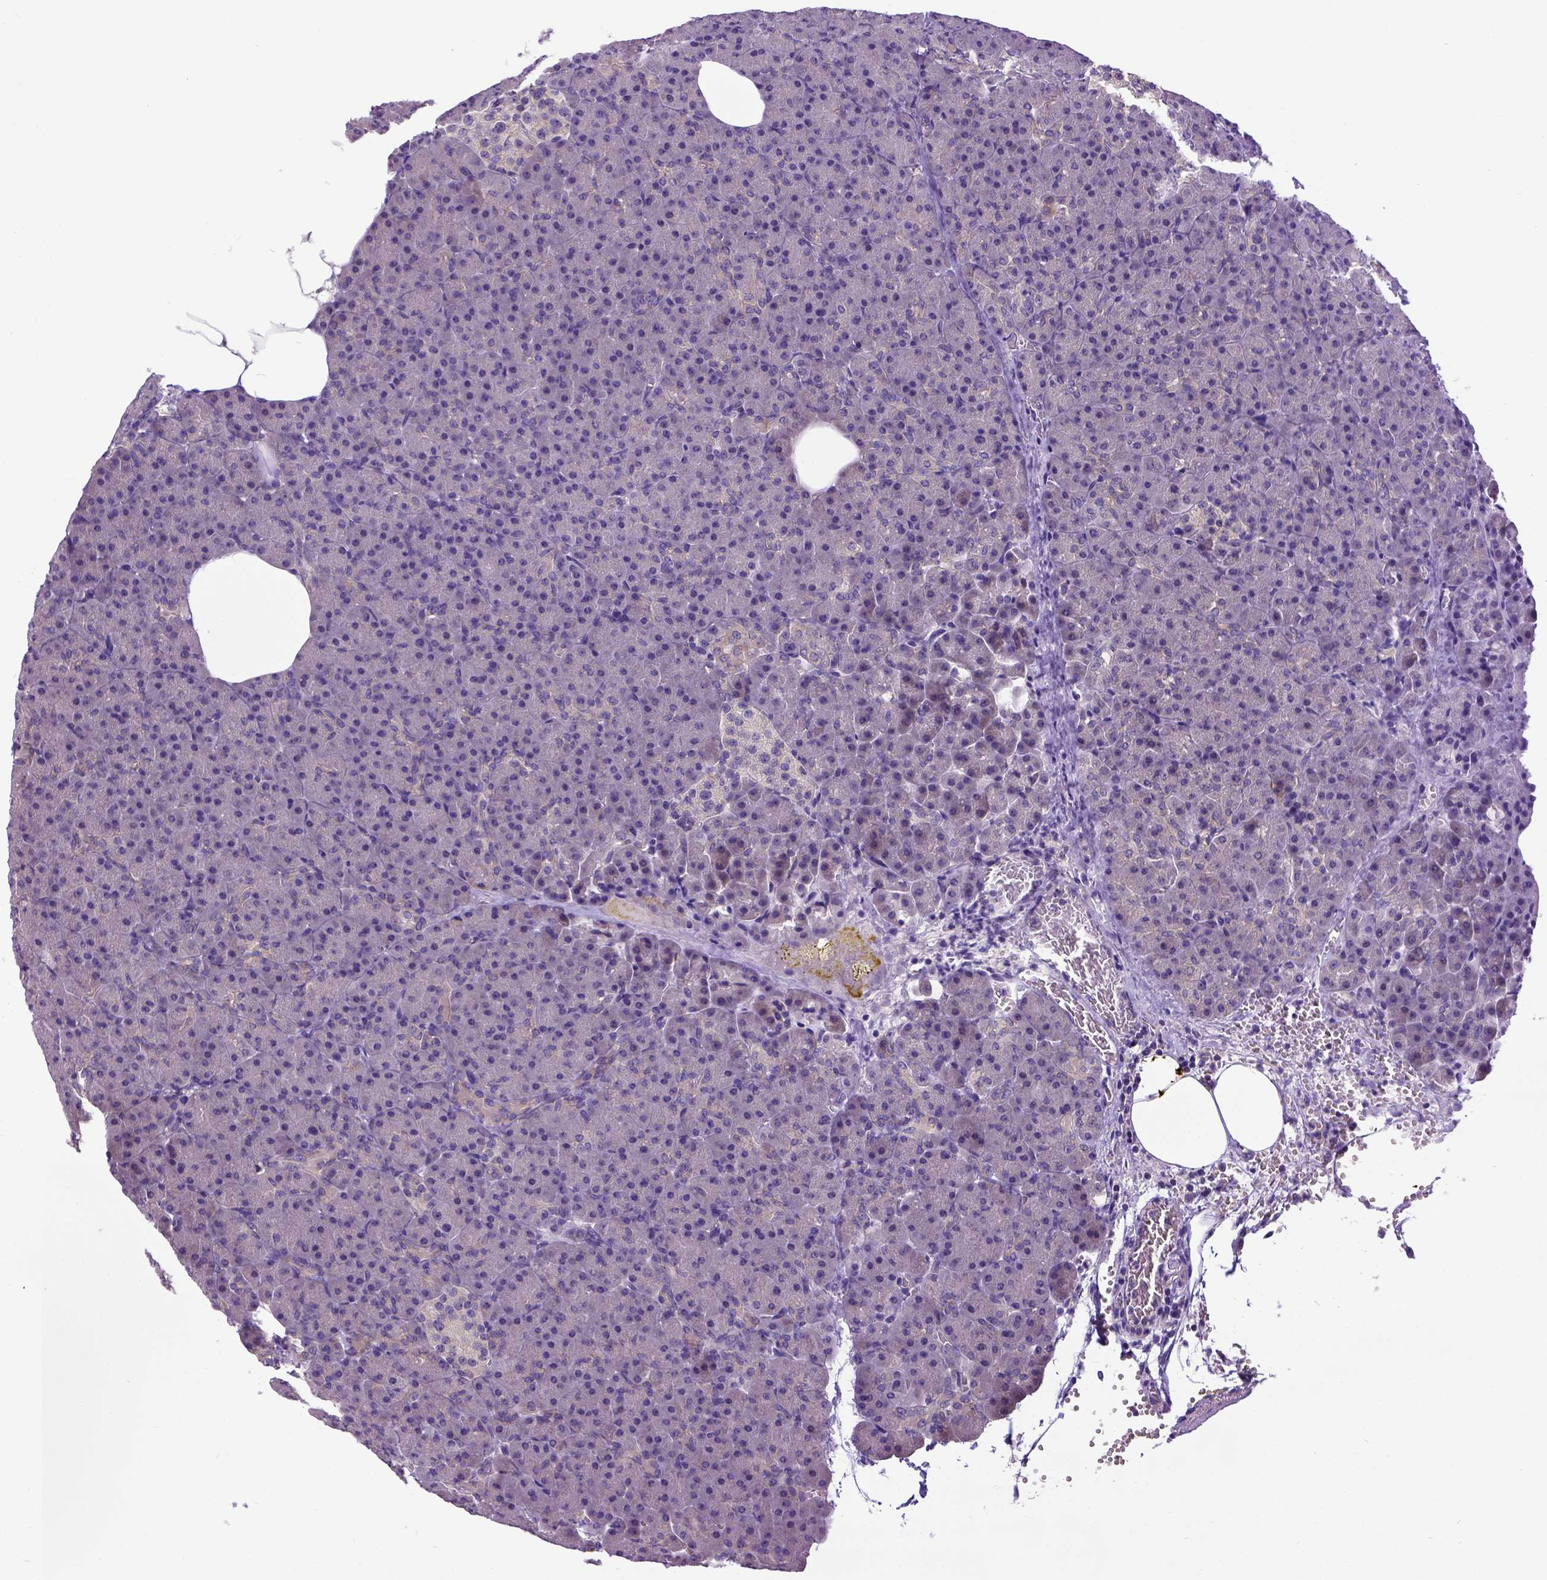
{"staining": {"intensity": "negative", "quantity": "none", "location": "none"}, "tissue": "pancreas", "cell_type": "Exocrine glandular cells", "image_type": "normal", "snomed": [{"axis": "morphology", "description": "Normal tissue, NOS"}, {"axis": "topography", "description": "Pancreas"}], "caption": "DAB immunohistochemical staining of normal human pancreas exhibits no significant positivity in exocrine glandular cells.", "gene": "NEK5", "patient": {"sex": "female", "age": 74}}